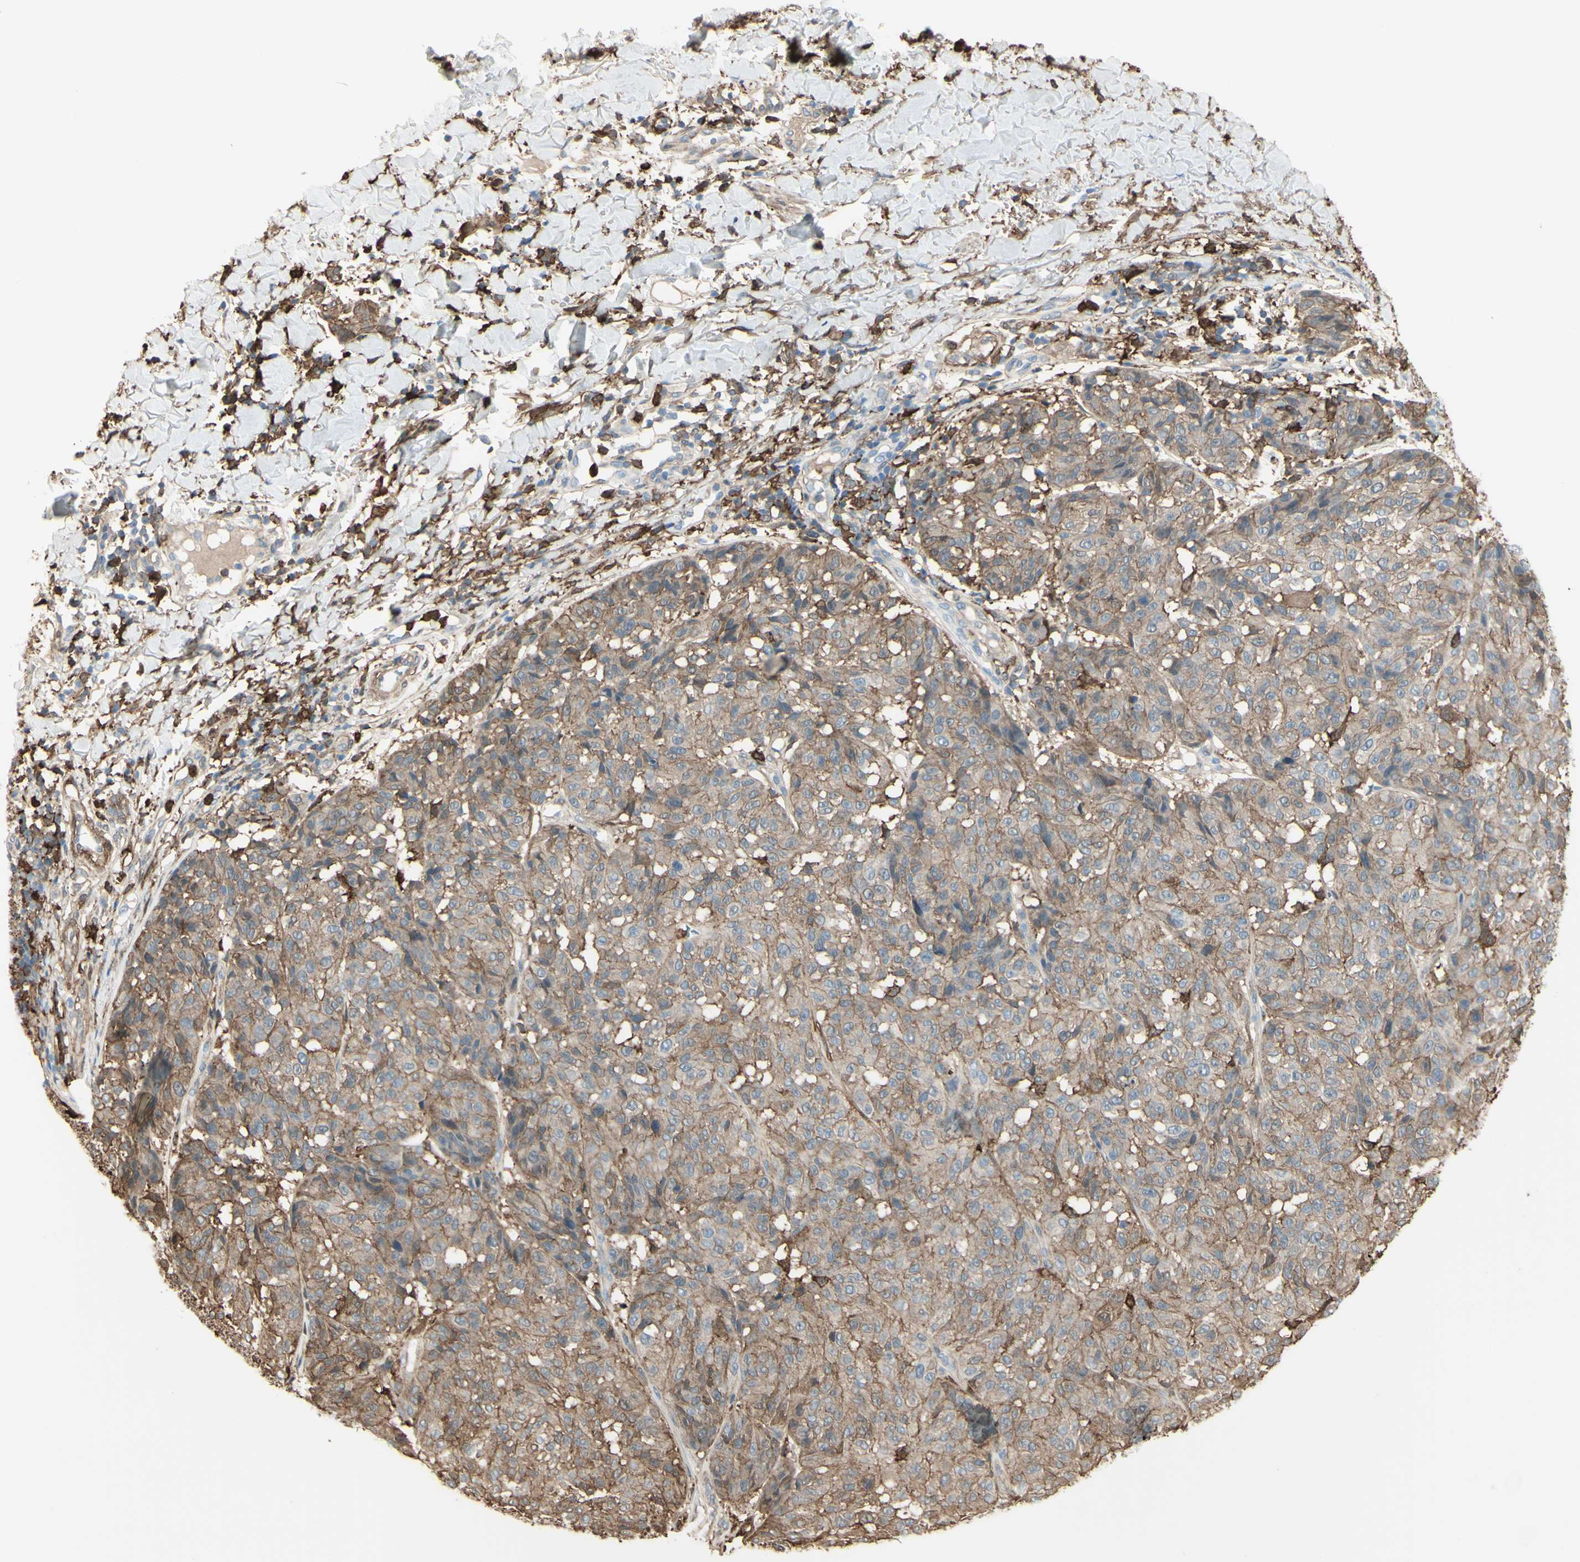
{"staining": {"intensity": "weak", "quantity": "25%-75%", "location": "cytoplasmic/membranous"}, "tissue": "melanoma", "cell_type": "Tumor cells", "image_type": "cancer", "snomed": [{"axis": "morphology", "description": "Malignant melanoma, NOS"}, {"axis": "topography", "description": "Skin"}], "caption": "Protein expression analysis of human melanoma reveals weak cytoplasmic/membranous expression in approximately 25%-75% of tumor cells. (IHC, brightfield microscopy, high magnification).", "gene": "GSN", "patient": {"sex": "female", "age": 46}}